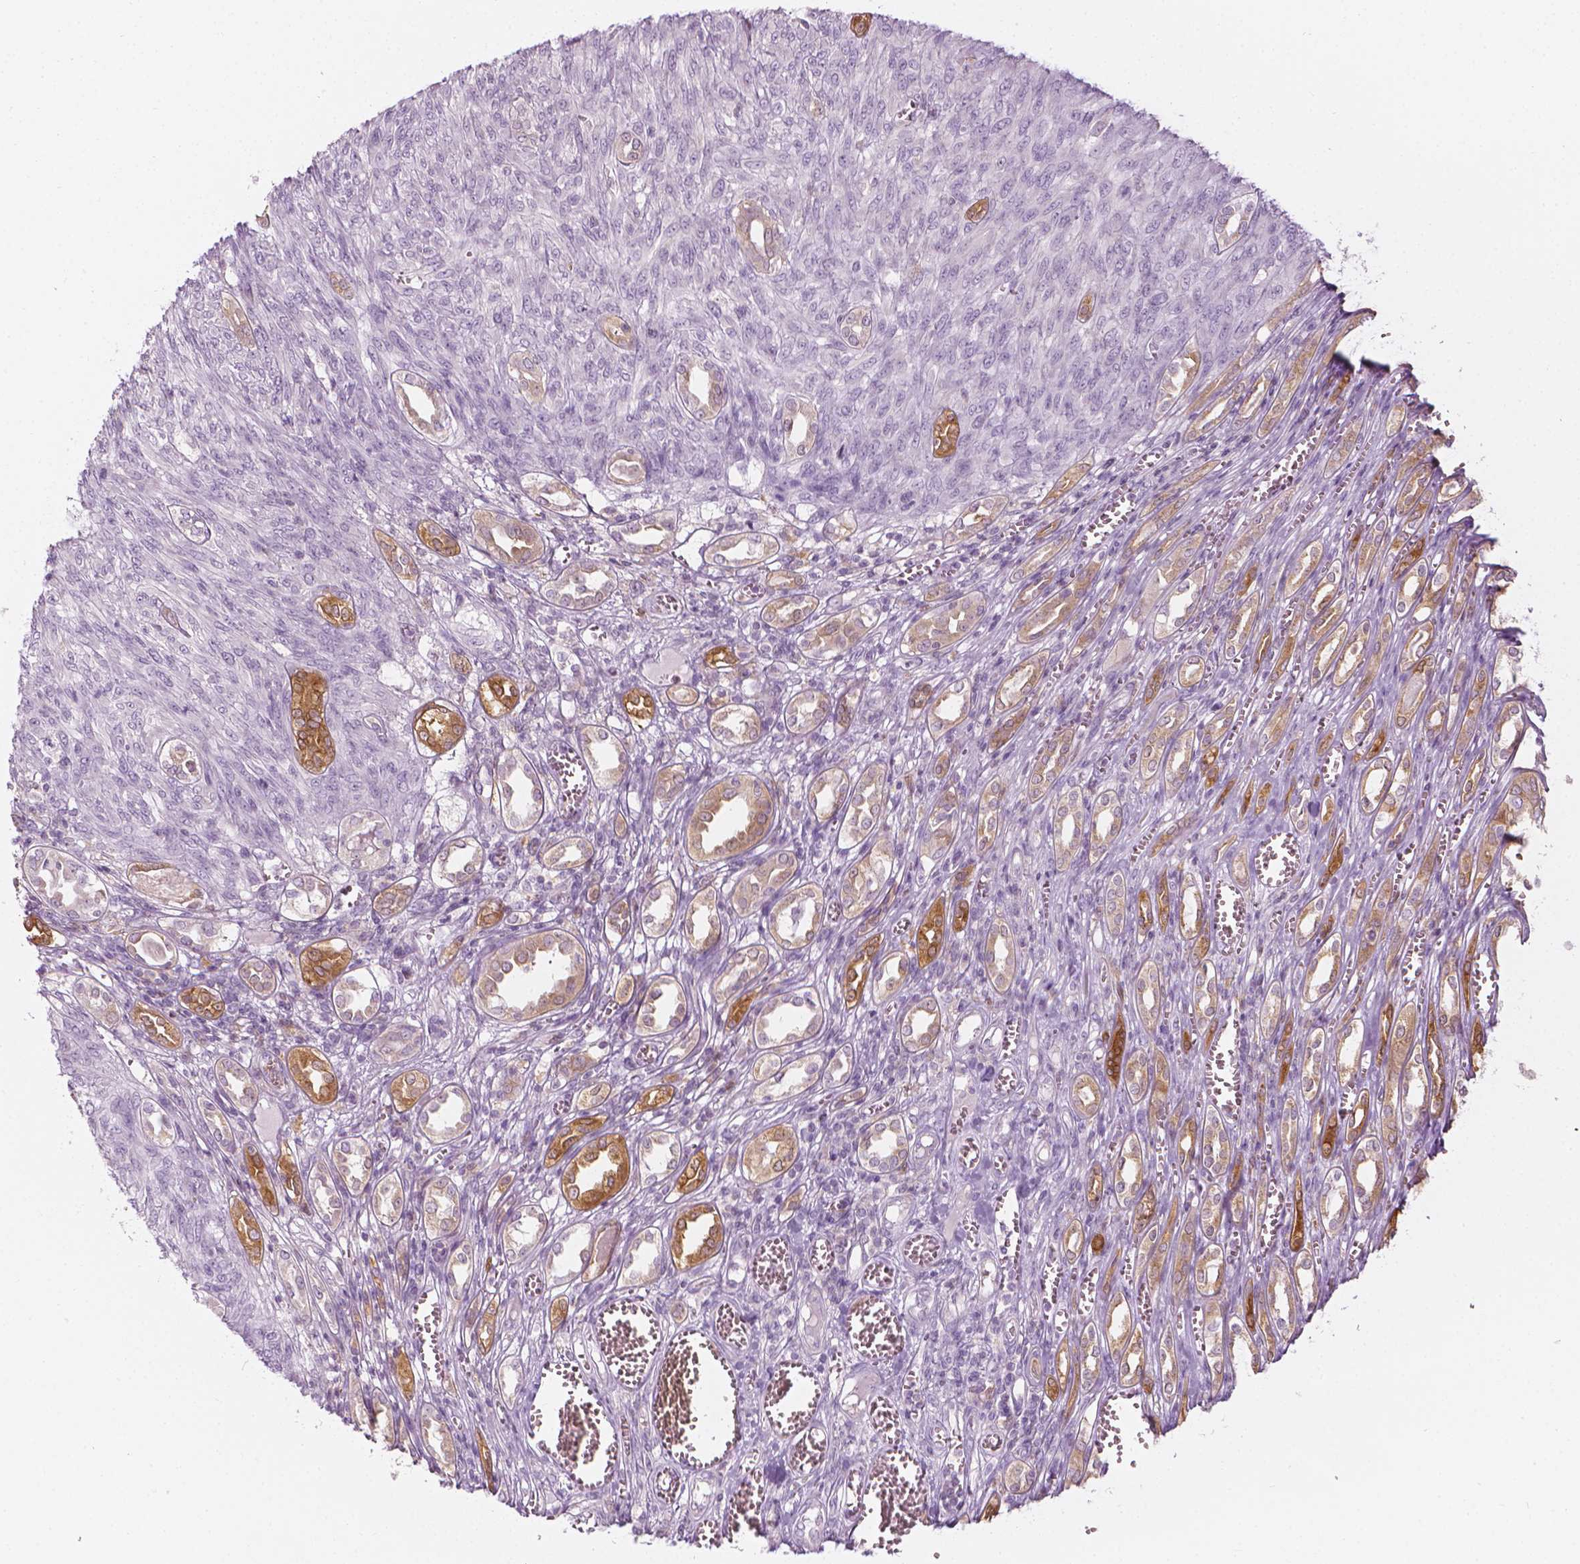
{"staining": {"intensity": "negative", "quantity": "none", "location": "none"}, "tissue": "renal cancer", "cell_type": "Tumor cells", "image_type": "cancer", "snomed": [{"axis": "morphology", "description": "Adenocarcinoma, NOS"}, {"axis": "topography", "description": "Kidney"}], "caption": "Renal adenocarcinoma was stained to show a protein in brown. There is no significant expression in tumor cells.", "gene": "SHMT1", "patient": {"sex": "male", "age": 58}}